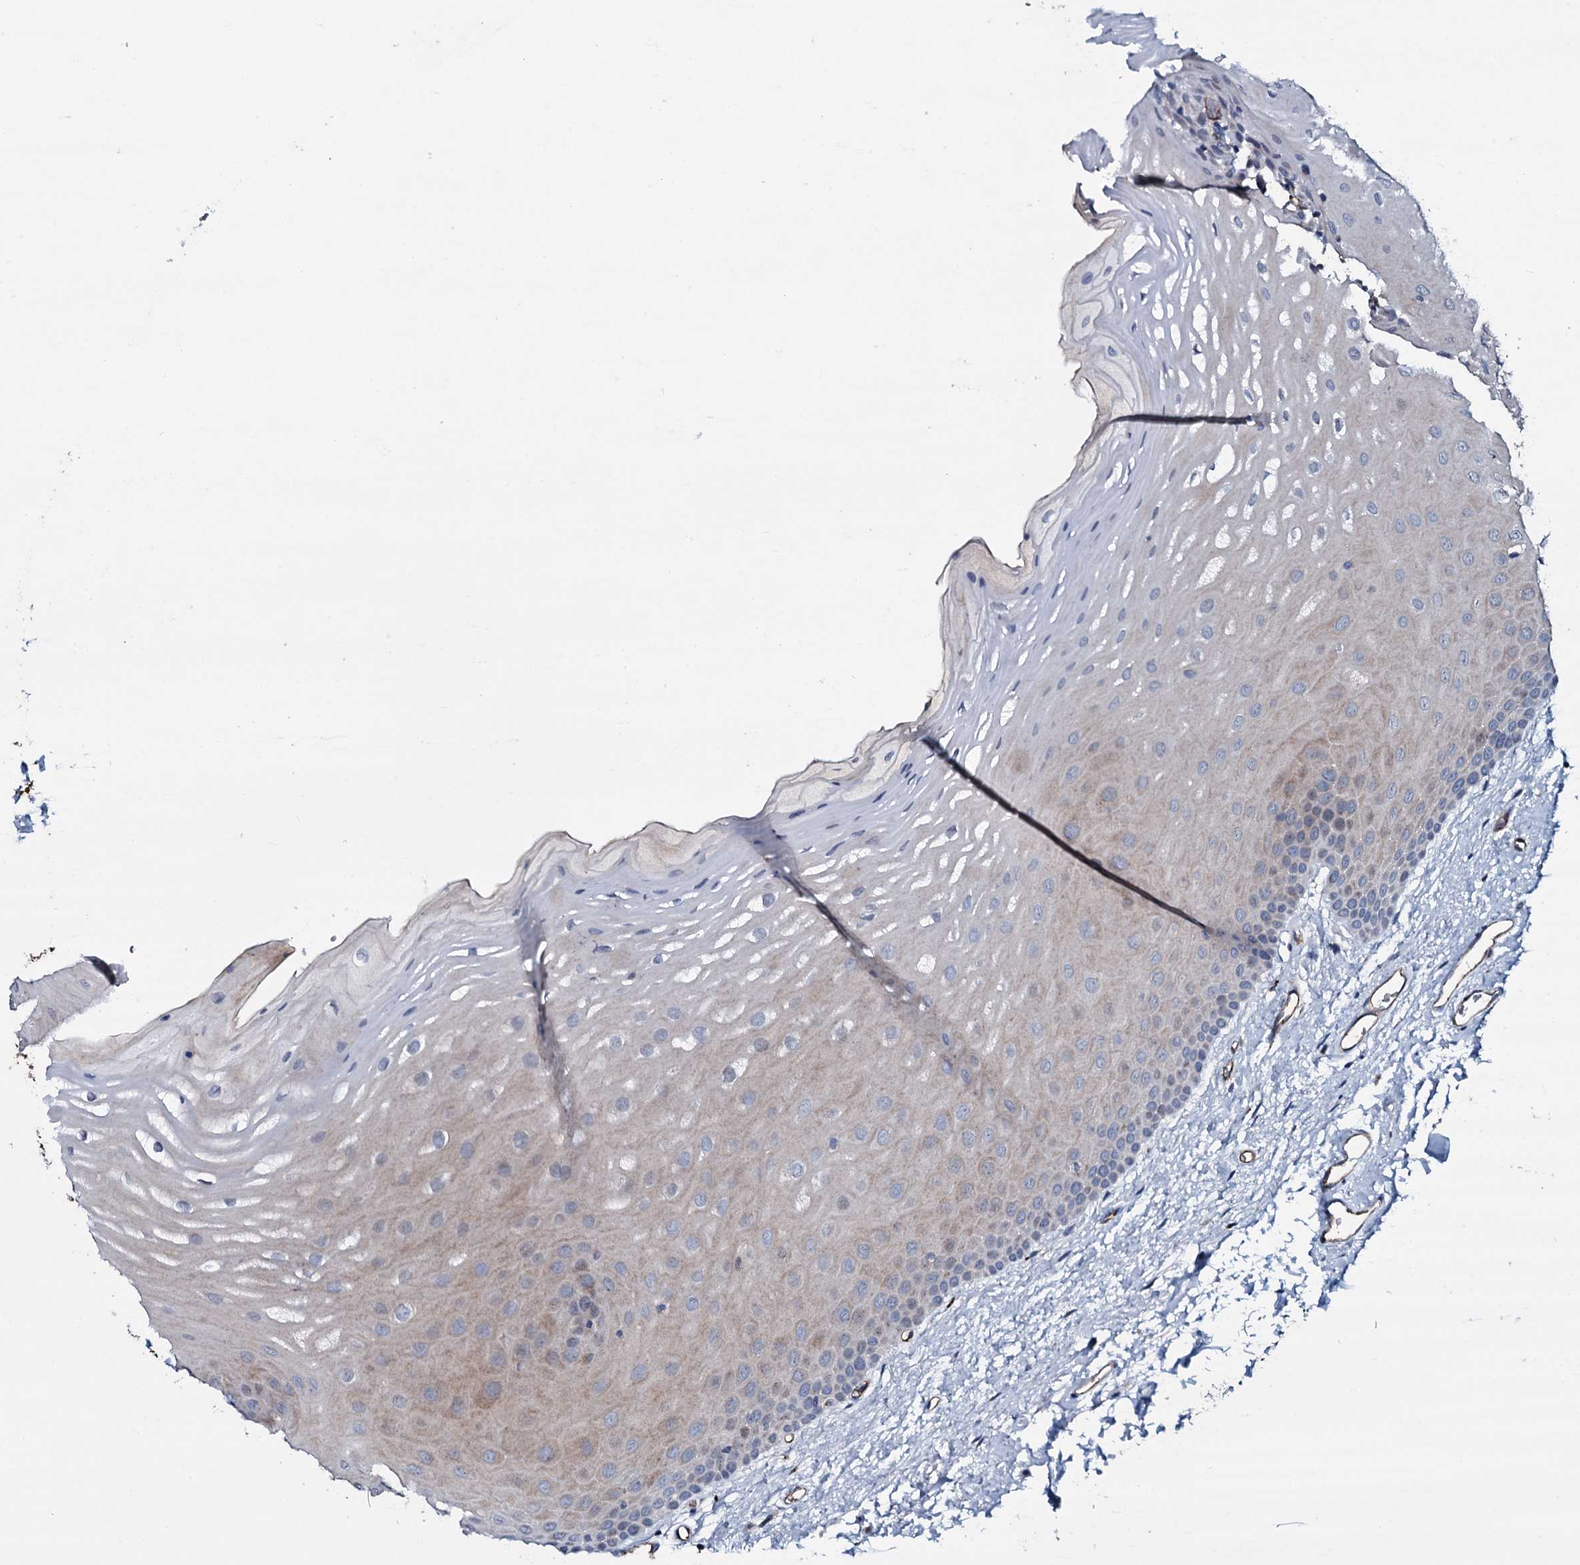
{"staining": {"intensity": "weak", "quantity": "<25%", "location": "cytoplasmic/membranous,nuclear"}, "tissue": "oral mucosa", "cell_type": "Squamous epithelial cells", "image_type": "normal", "snomed": [{"axis": "morphology", "description": "Normal tissue, NOS"}, {"axis": "topography", "description": "Oral tissue"}], "caption": "DAB immunohistochemical staining of benign oral mucosa displays no significant expression in squamous epithelial cells.", "gene": "CLEC14A", "patient": {"sex": "female", "age": 70}}